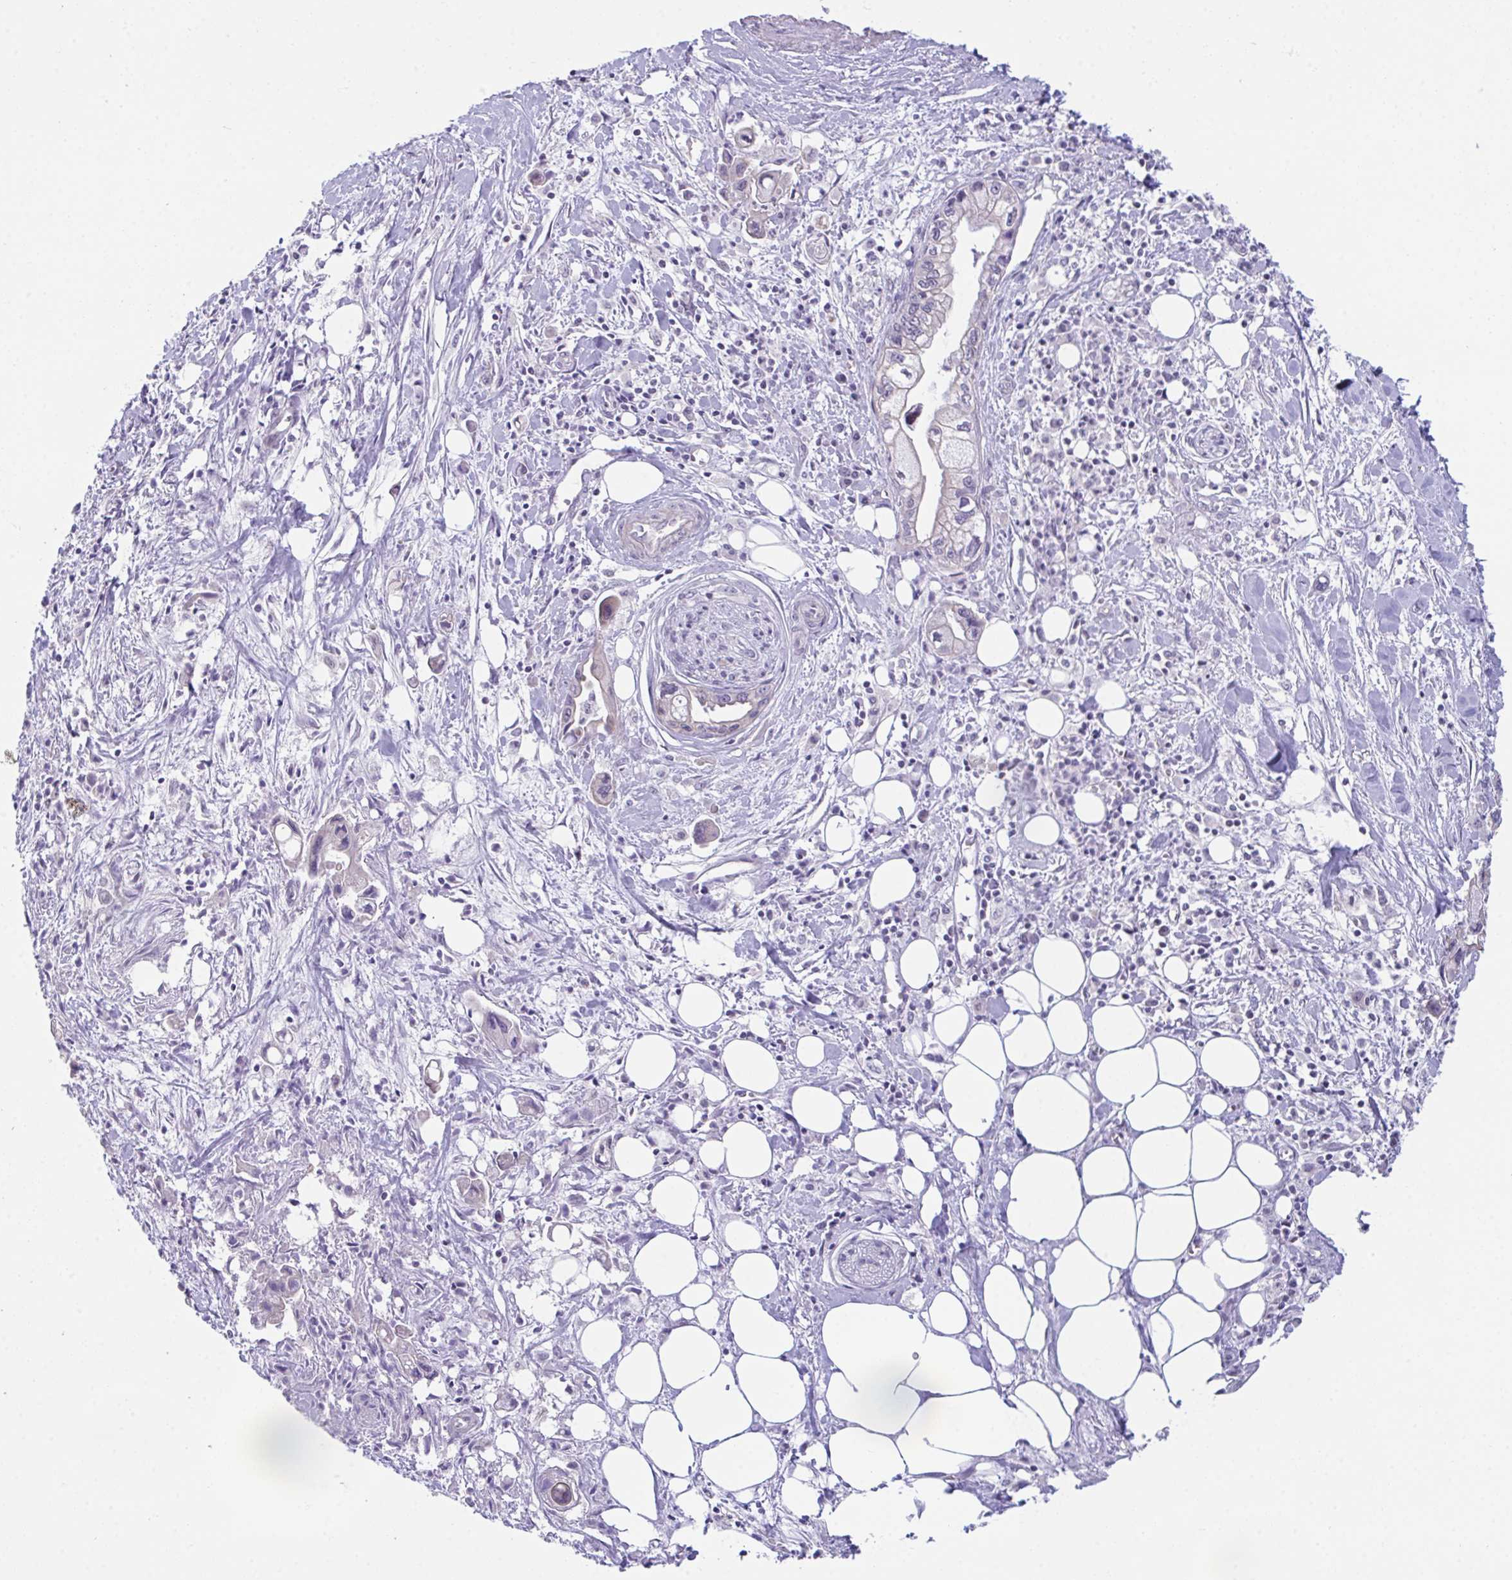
{"staining": {"intensity": "negative", "quantity": "none", "location": "none"}, "tissue": "pancreatic cancer", "cell_type": "Tumor cells", "image_type": "cancer", "snomed": [{"axis": "morphology", "description": "Adenocarcinoma, NOS"}, {"axis": "topography", "description": "Pancreas"}], "caption": "DAB immunohistochemical staining of pancreatic cancer shows no significant staining in tumor cells.", "gene": "ATP6V0D2", "patient": {"sex": "male", "age": 61}}